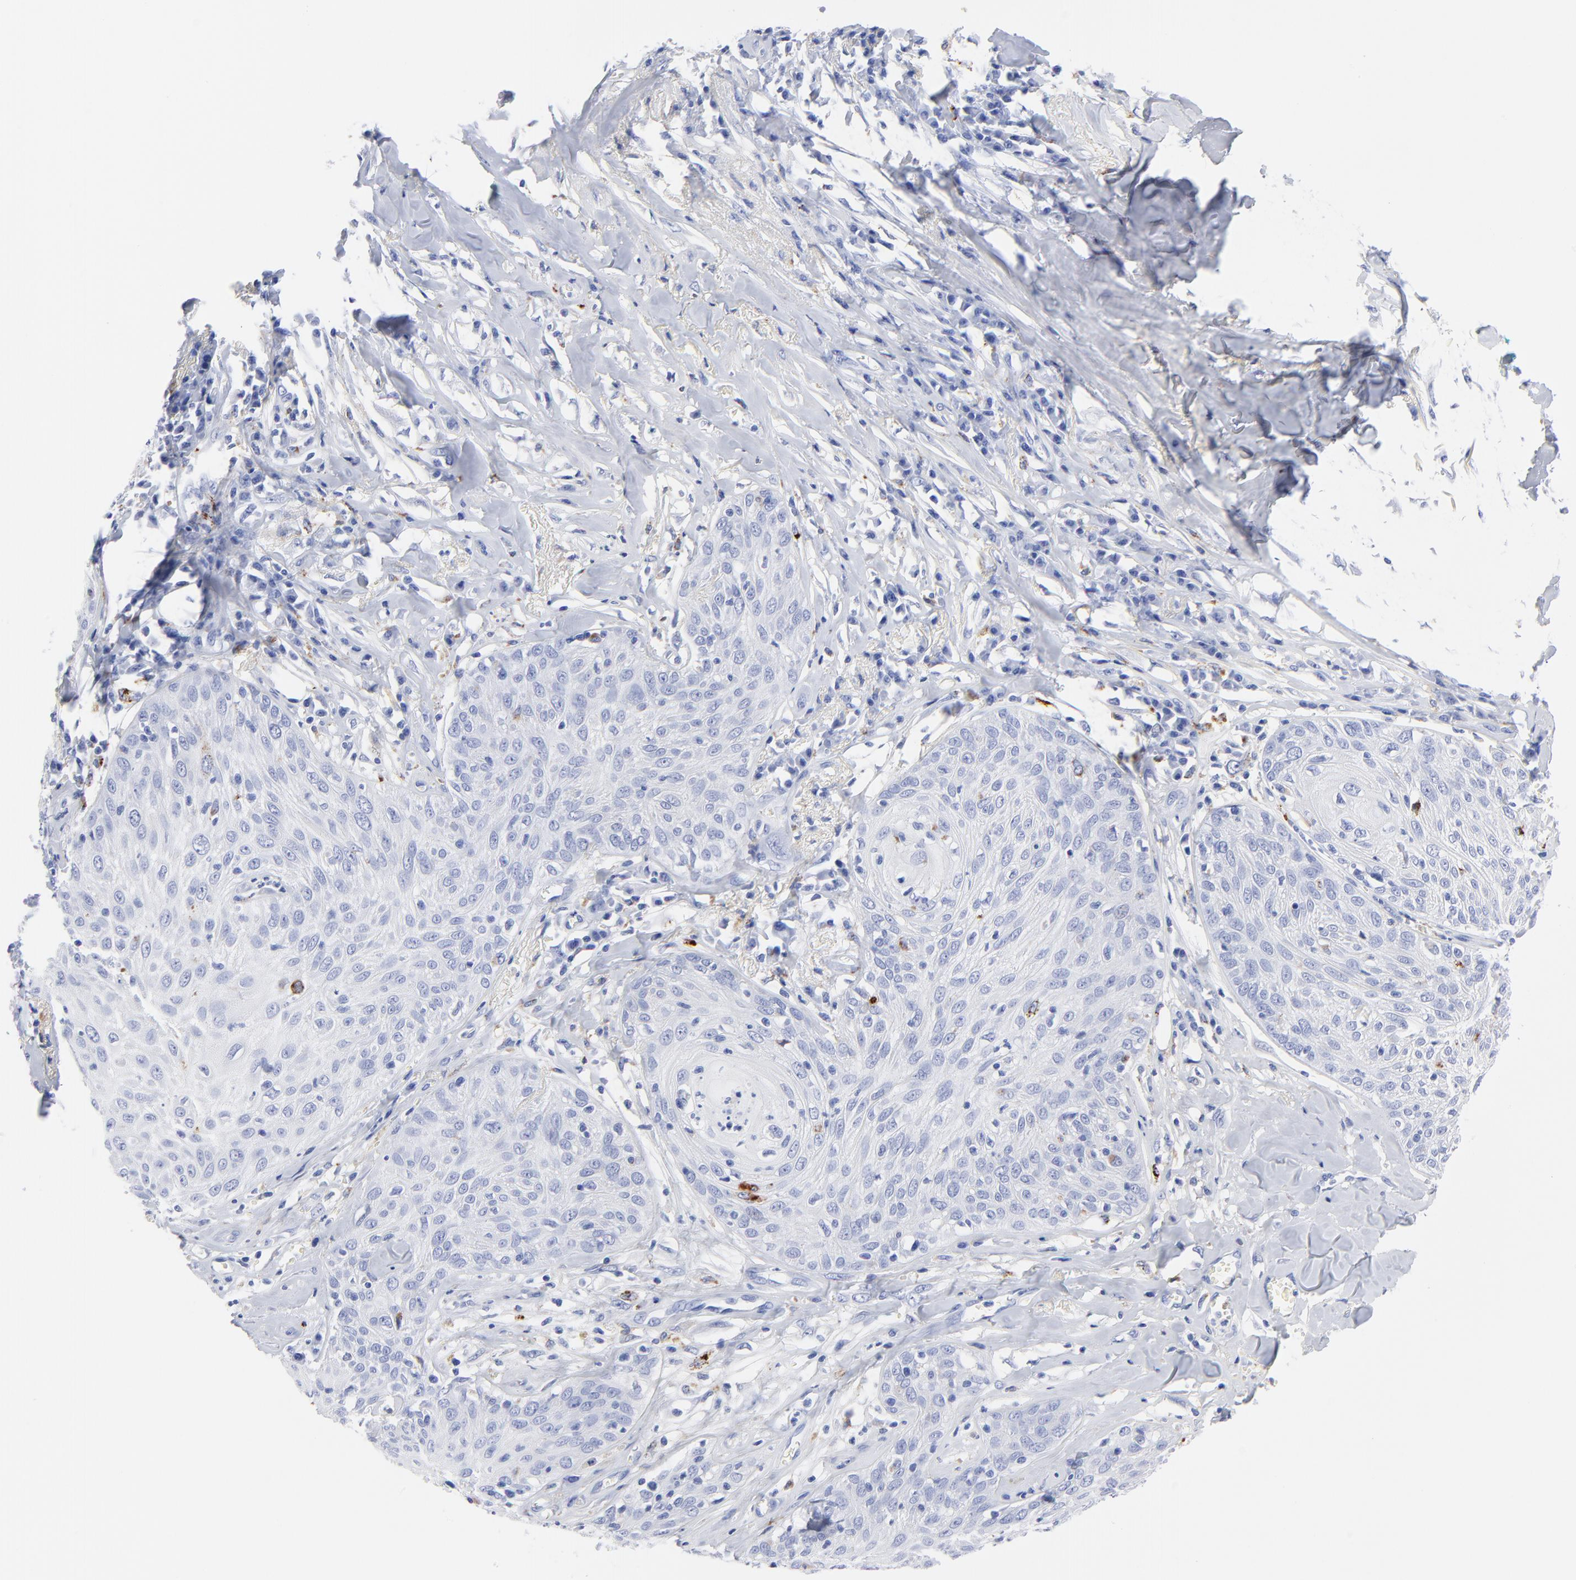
{"staining": {"intensity": "moderate", "quantity": "<25%", "location": "cytoplasmic/membranous"}, "tissue": "skin cancer", "cell_type": "Tumor cells", "image_type": "cancer", "snomed": [{"axis": "morphology", "description": "Squamous cell carcinoma, NOS"}, {"axis": "topography", "description": "Skin"}], "caption": "Moderate cytoplasmic/membranous positivity is appreciated in about <25% of tumor cells in skin cancer (squamous cell carcinoma).", "gene": "CPVL", "patient": {"sex": "male", "age": 65}}